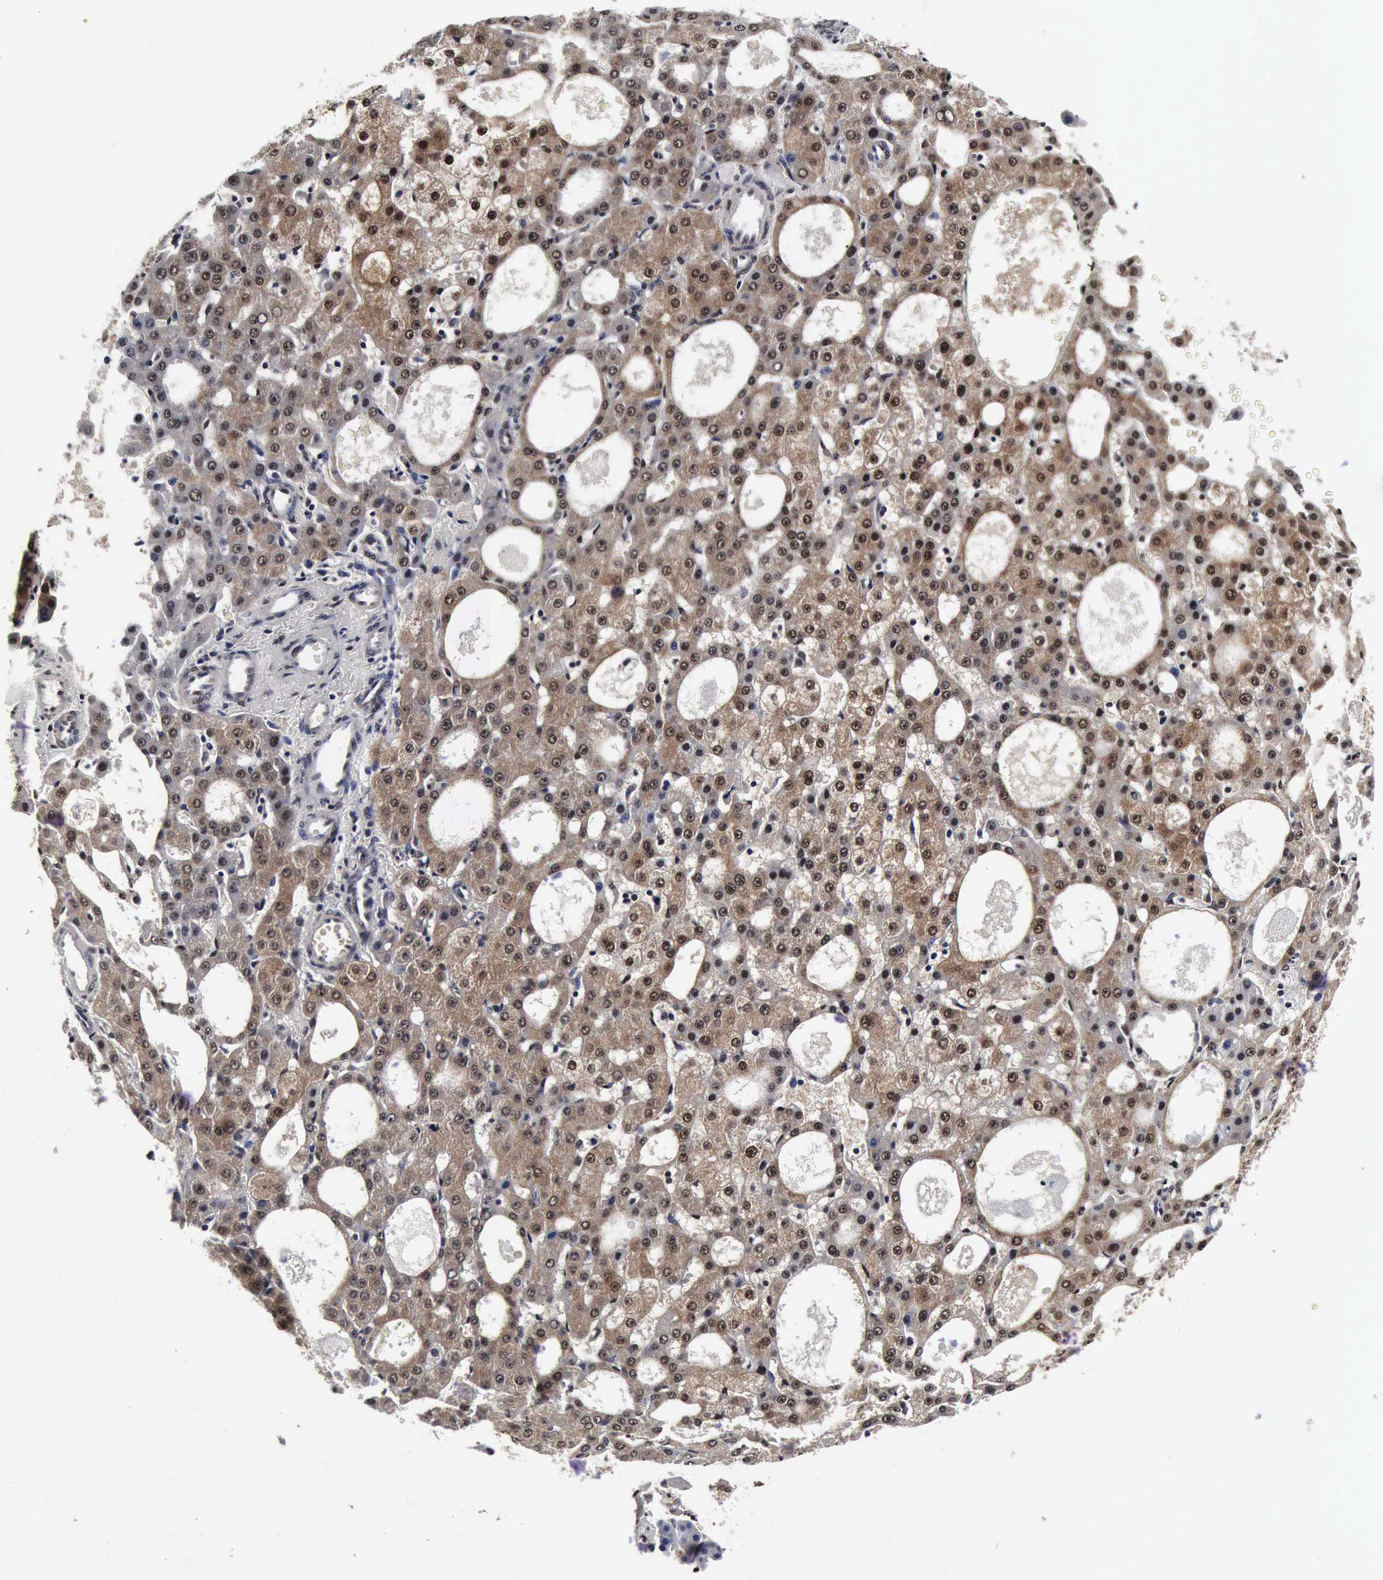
{"staining": {"intensity": "weak", "quantity": ">75%", "location": "cytoplasmic/membranous,nuclear"}, "tissue": "liver cancer", "cell_type": "Tumor cells", "image_type": "cancer", "snomed": [{"axis": "morphology", "description": "Carcinoma, Hepatocellular, NOS"}, {"axis": "topography", "description": "Liver"}], "caption": "This photomicrograph shows liver cancer (hepatocellular carcinoma) stained with IHC to label a protein in brown. The cytoplasmic/membranous and nuclear of tumor cells show weak positivity for the protein. Nuclei are counter-stained blue.", "gene": "UBC", "patient": {"sex": "male", "age": 47}}